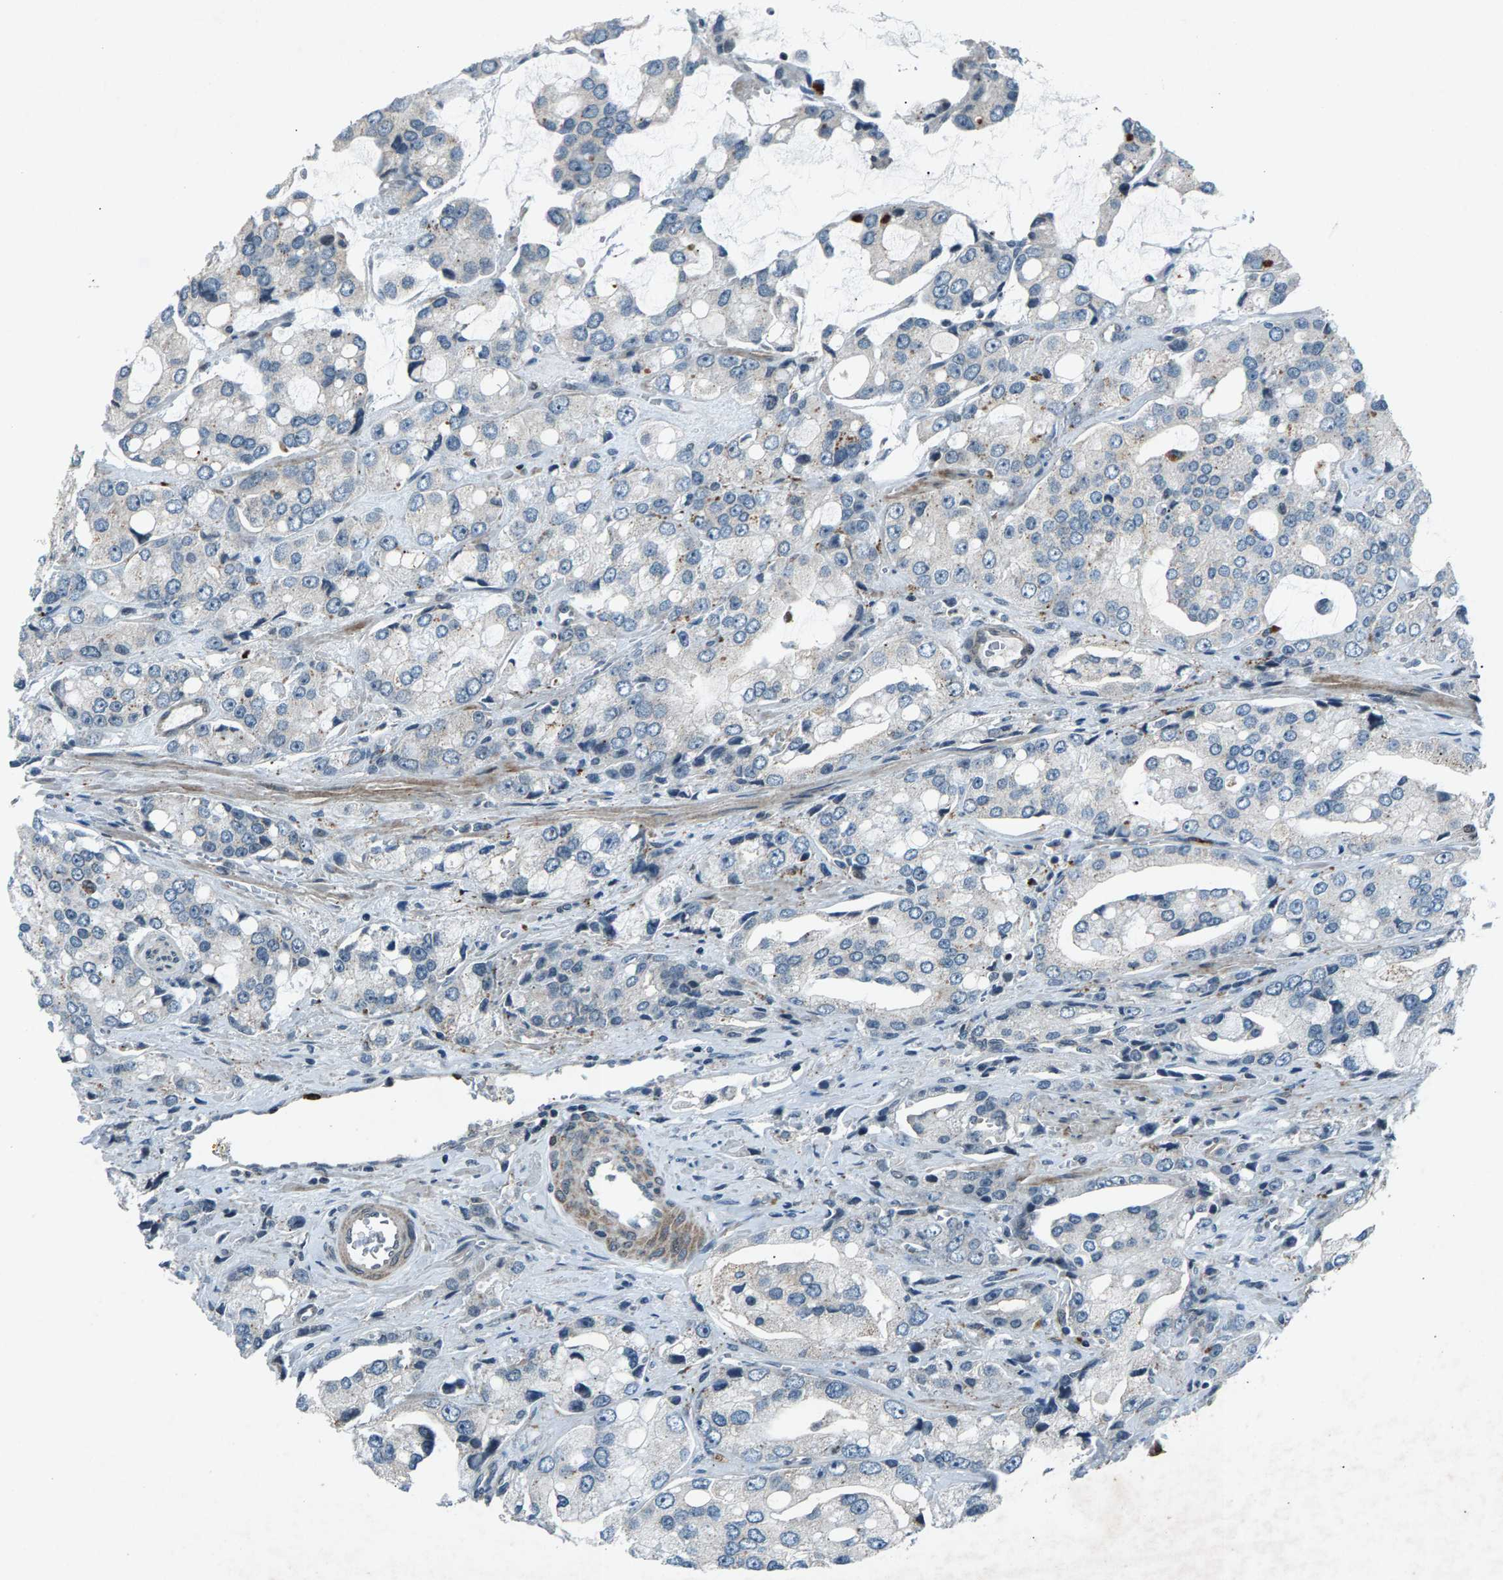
{"staining": {"intensity": "negative", "quantity": "none", "location": "none"}, "tissue": "prostate cancer", "cell_type": "Tumor cells", "image_type": "cancer", "snomed": [{"axis": "morphology", "description": "Adenocarcinoma, High grade"}, {"axis": "topography", "description": "Prostate"}], "caption": "Immunohistochemical staining of prostate cancer exhibits no significant staining in tumor cells. (Stains: DAB immunohistochemistry (IHC) with hematoxylin counter stain, Microscopy: brightfield microscopy at high magnification).", "gene": "ZPR1", "patient": {"sex": "male", "age": 67}}